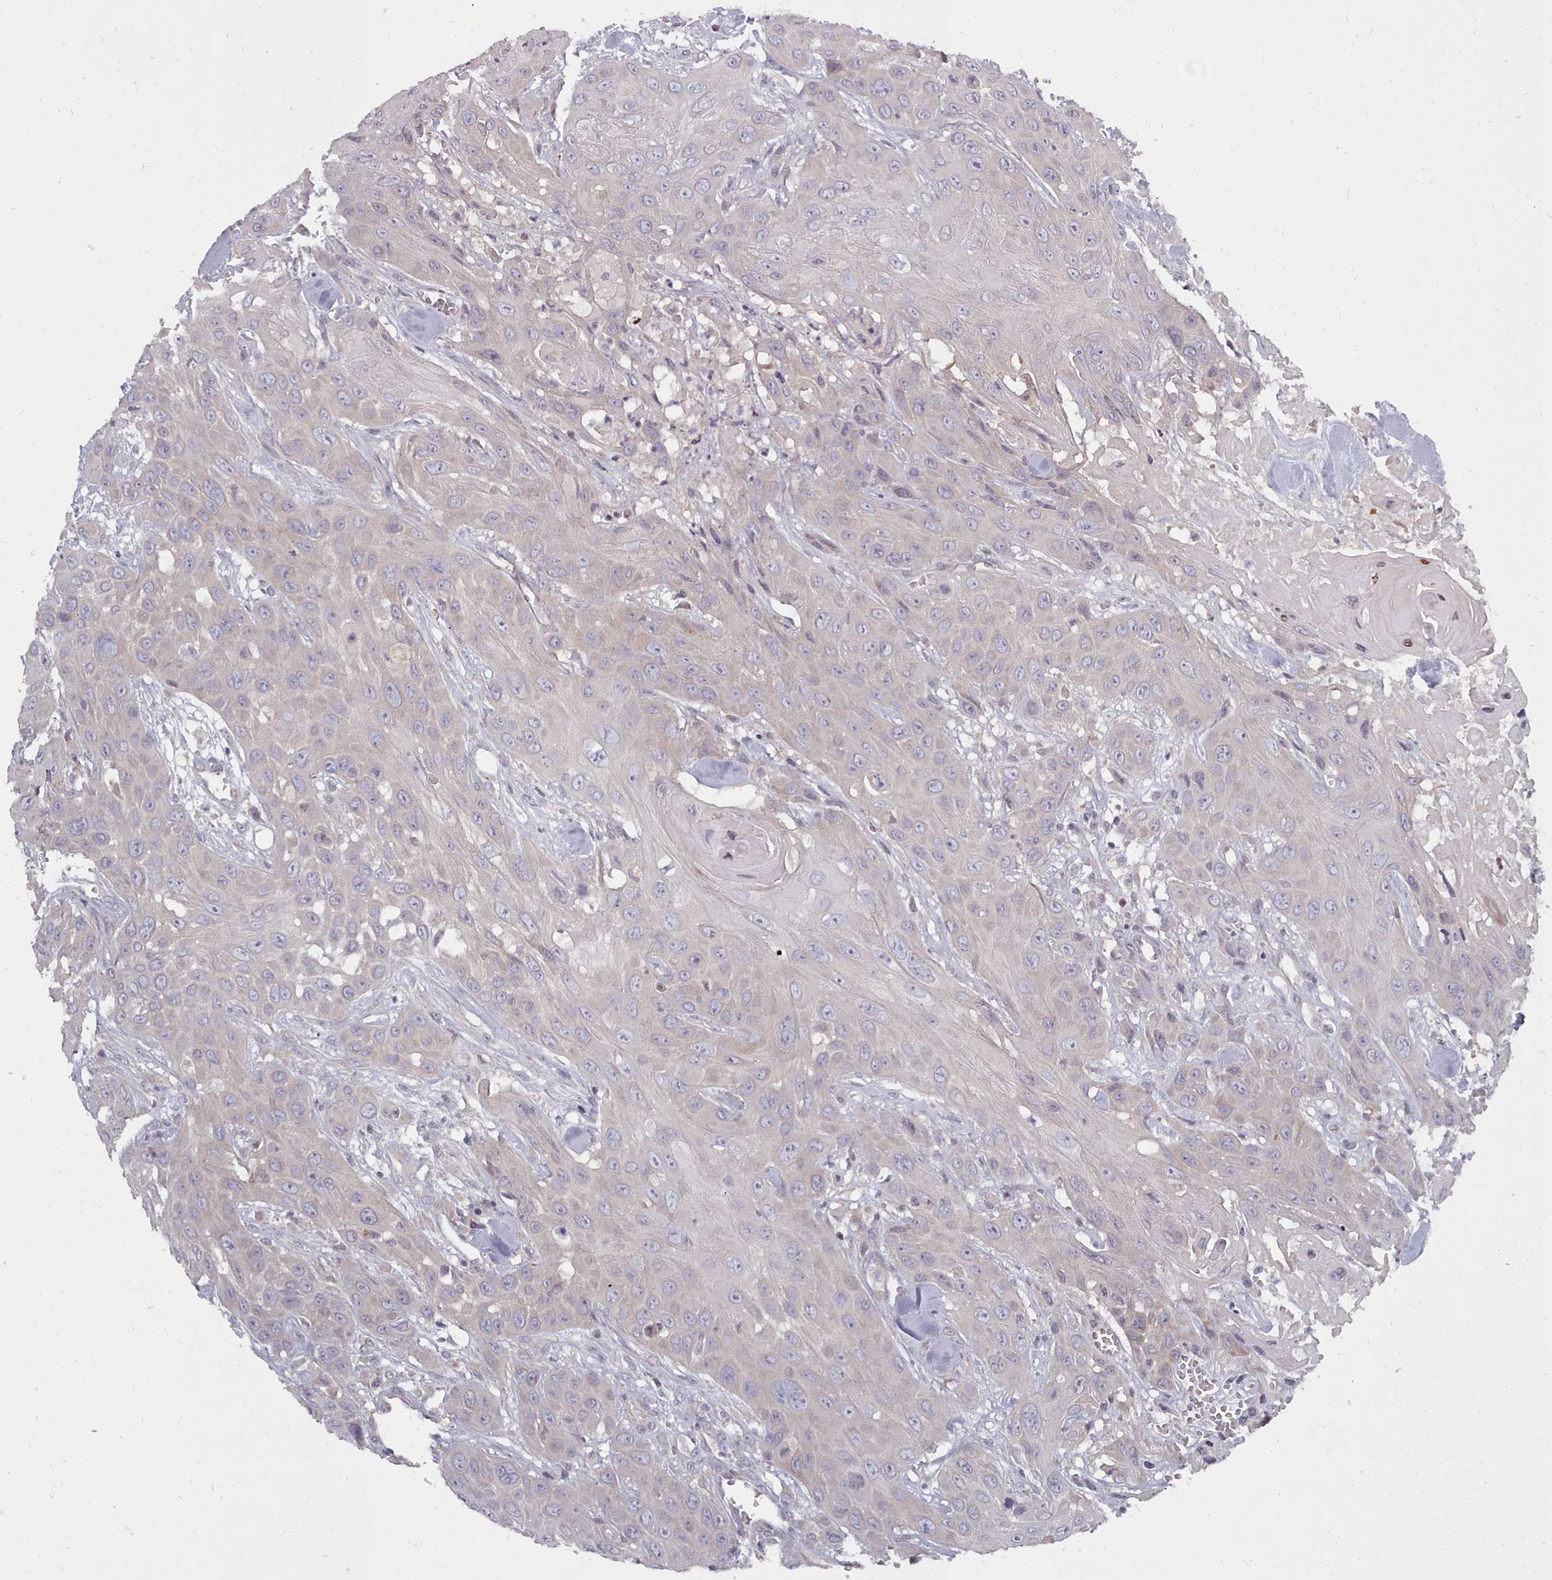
{"staining": {"intensity": "negative", "quantity": "none", "location": "none"}, "tissue": "head and neck cancer", "cell_type": "Tumor cells", "image_type": "cancer", "snomed": [{"axis": "morphology", "description": "Squamous cell carcinoma, NOS"}, {"axis": "topography", "description": "Head-Neck"}], "caption": "This is an IHC photomicrograph of head and neck cancer. There is no positivity in tumor cells.", "gene": "ACKR3", "patient": {"sex": "male", "age": 81}}